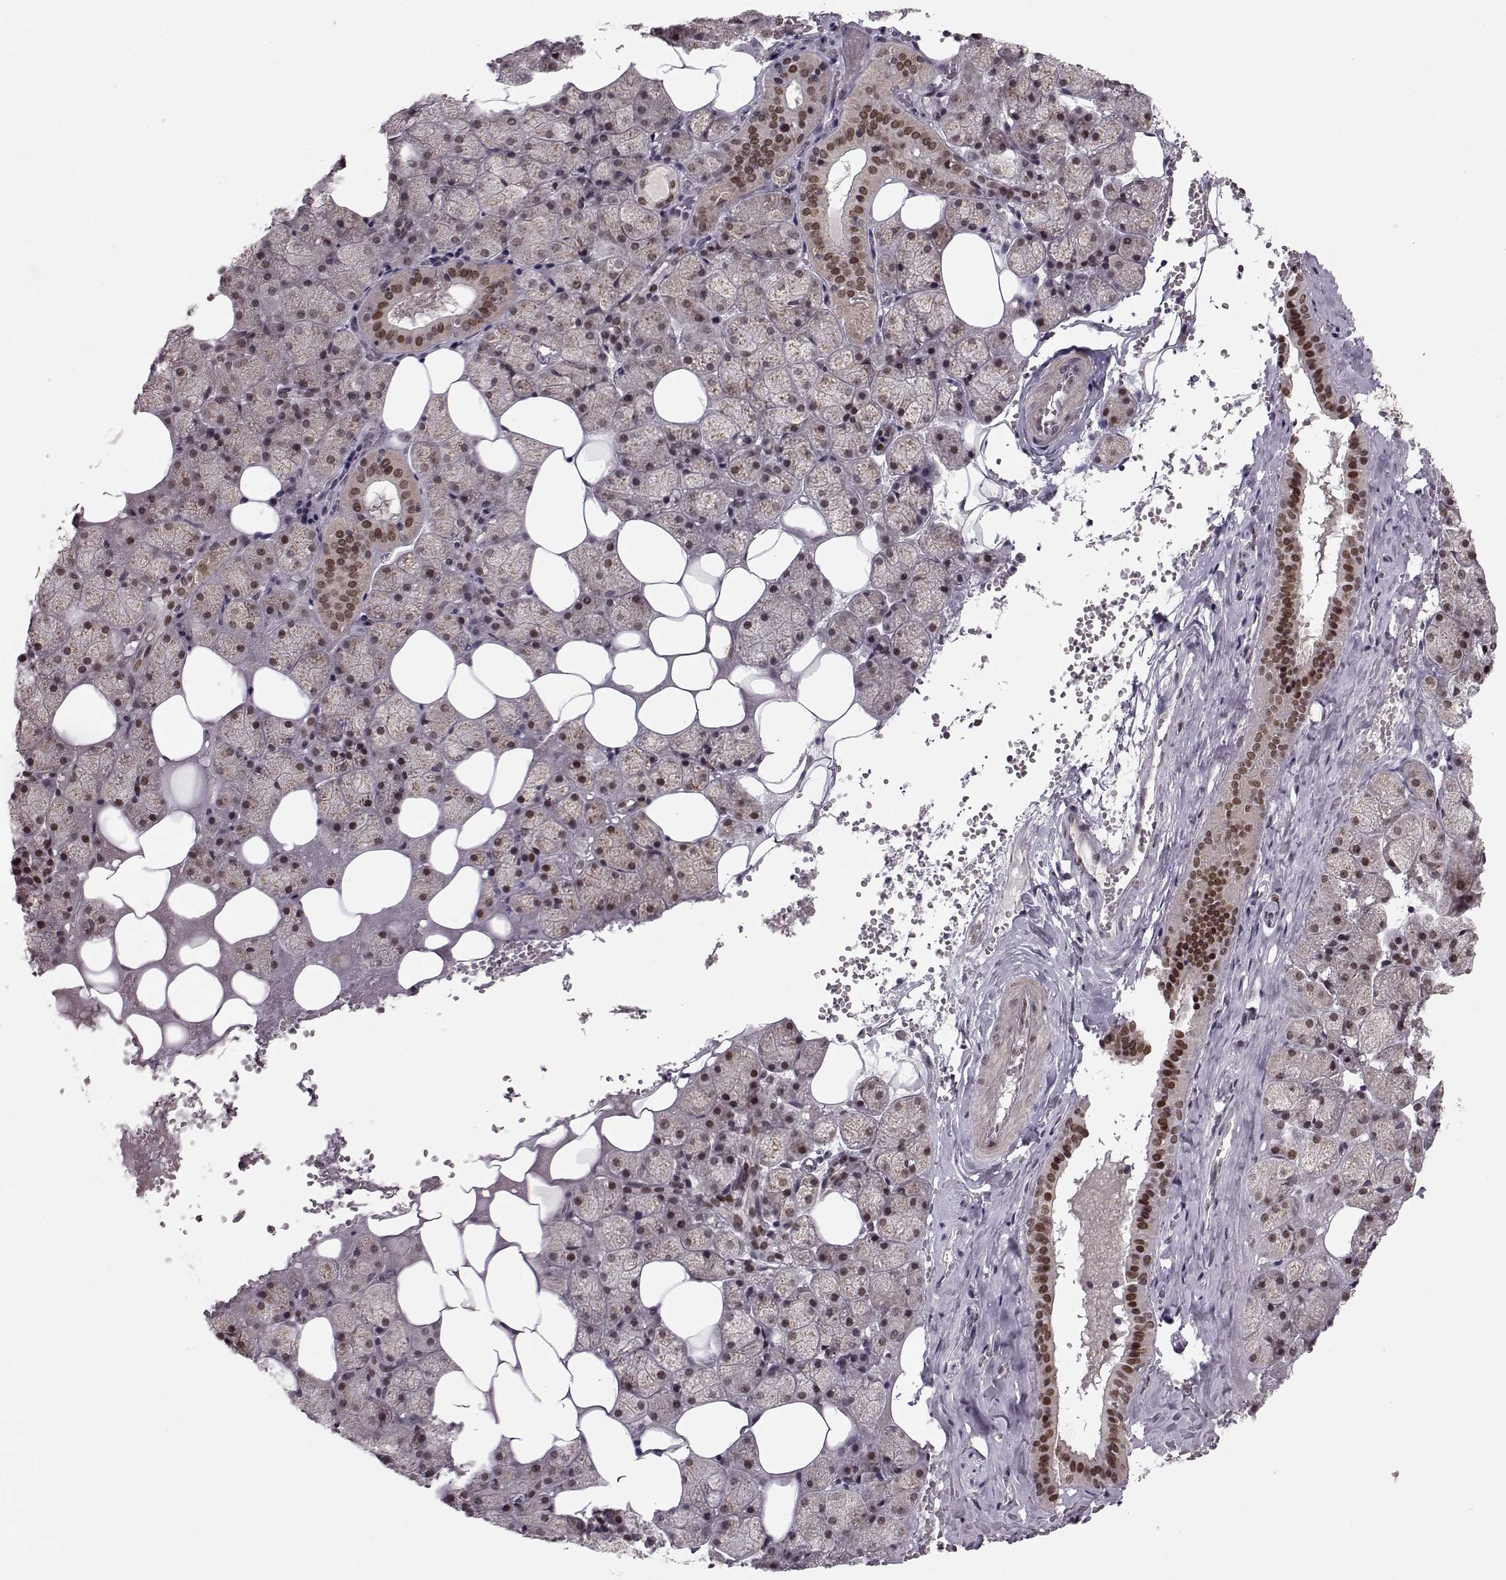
{"staining": {"intensity": "moderate", "quantity": "25%-75%", "location": "nuclear"}, "tissue": "salivary gland", "cell_type": "Glandular cells", "image_type": "normal", "snomed": [{"axis": "morphology", "description": "Normal tissue, NOS"}, {"axis": "topography", "description": "Salivary gland"}], "caption": "Moderate nuclear staining is seen in approximately 25%-75% of glandular cells in benign salivary gland.", "gene": "RAI1", "patient": {"sex": "male", "age": 38}}